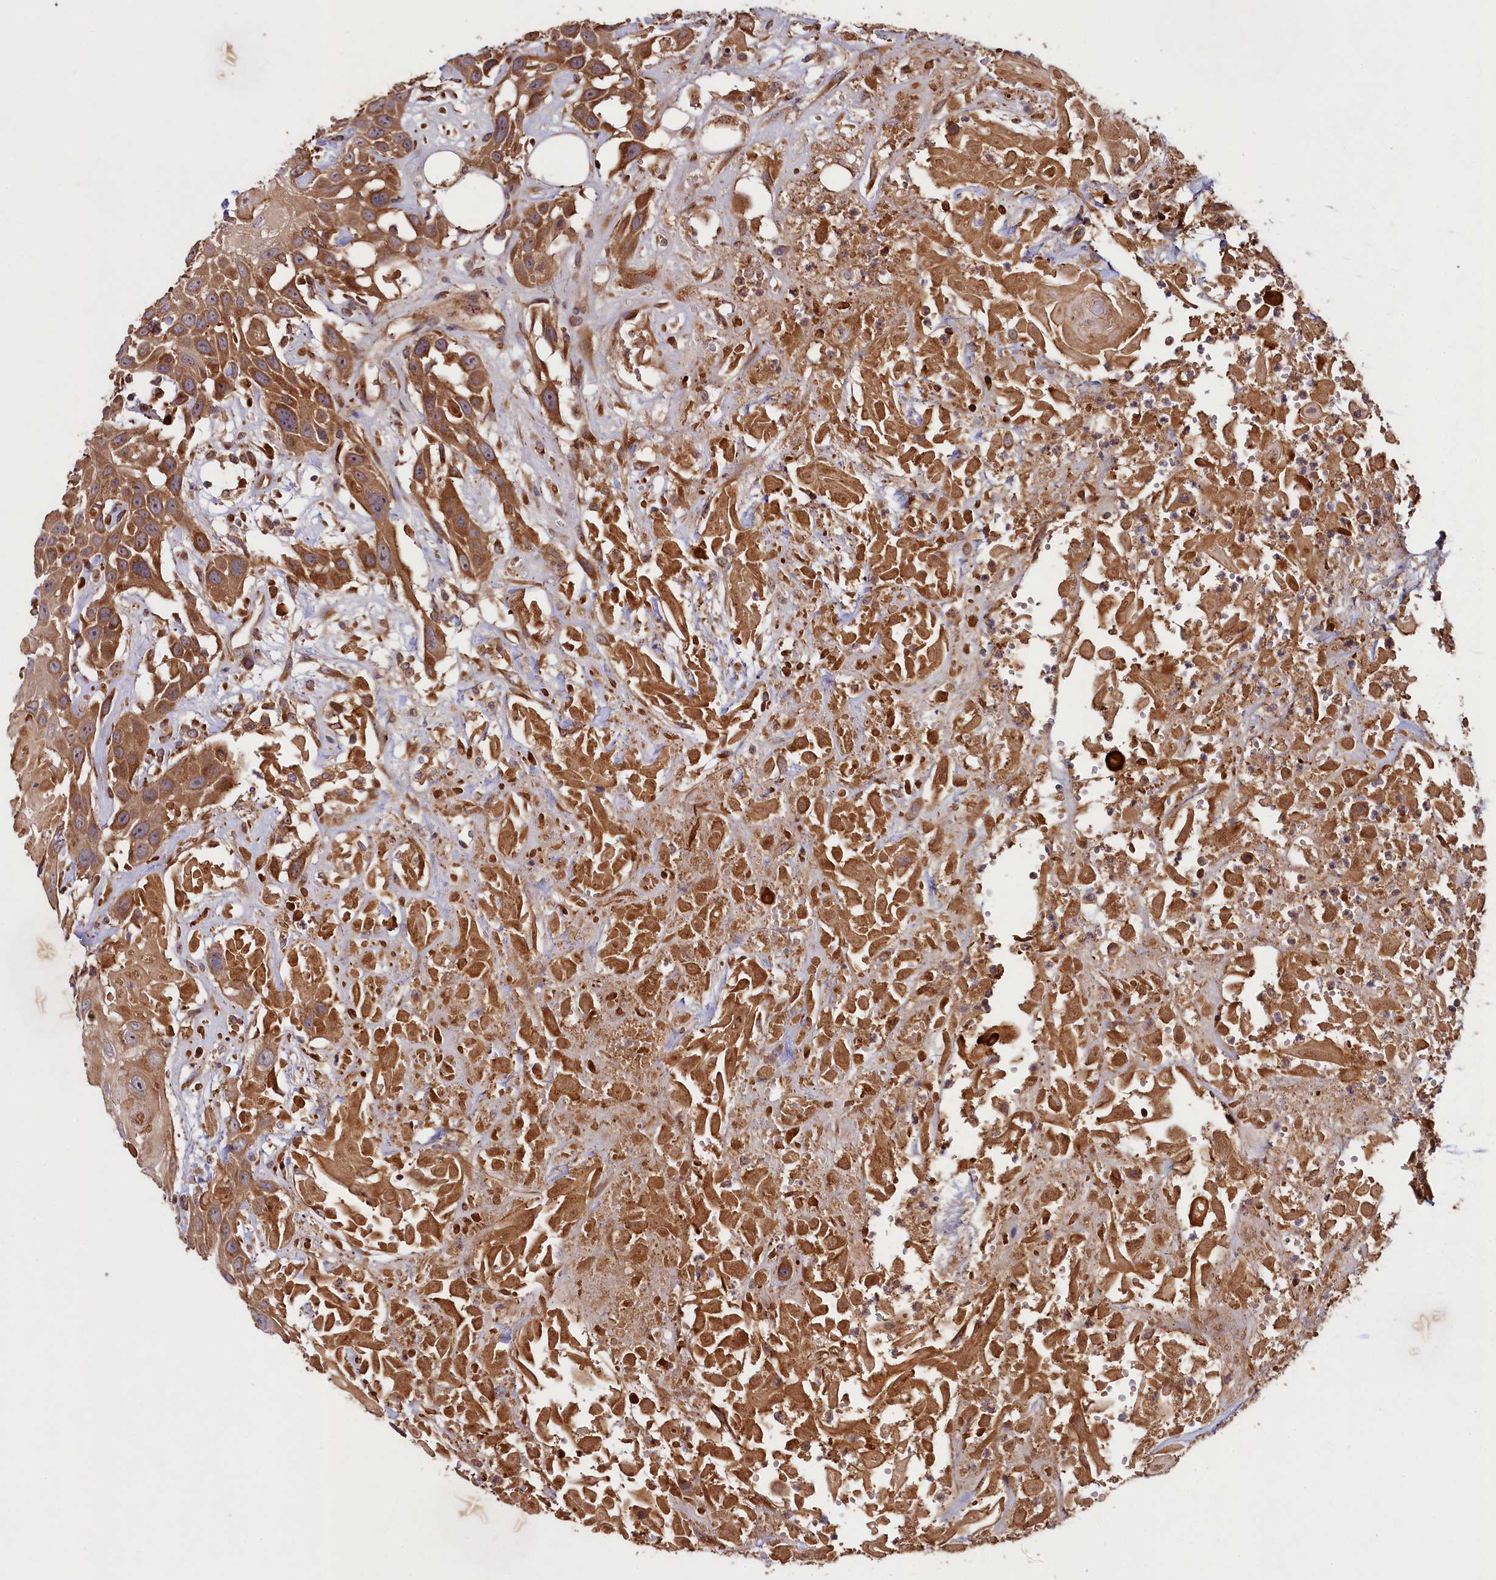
{"staining": {"intensity": "moderate", "quantity": ">75%", "location": "cytoplasmic/membranous"}, "tissue": "head and neck cancer", "cell_type": "Tumor cells", "image_type": "cancer", "snomed": [{"axis": "morphology", "description": "Squamous cell carcinoma, NOS"}, {"axis": "topography", "description": "Head-Neck"}], "caption": "A high-resolution micrograph shows immunohistochemistry staining of head and neck squamous cell carcinoma, which shows moderate cytoplasmic/membranous positivity in approximately >75% of tumor cells.", "gene": "CCDC102A", "patient": {"sex": "male", "age": 81}}